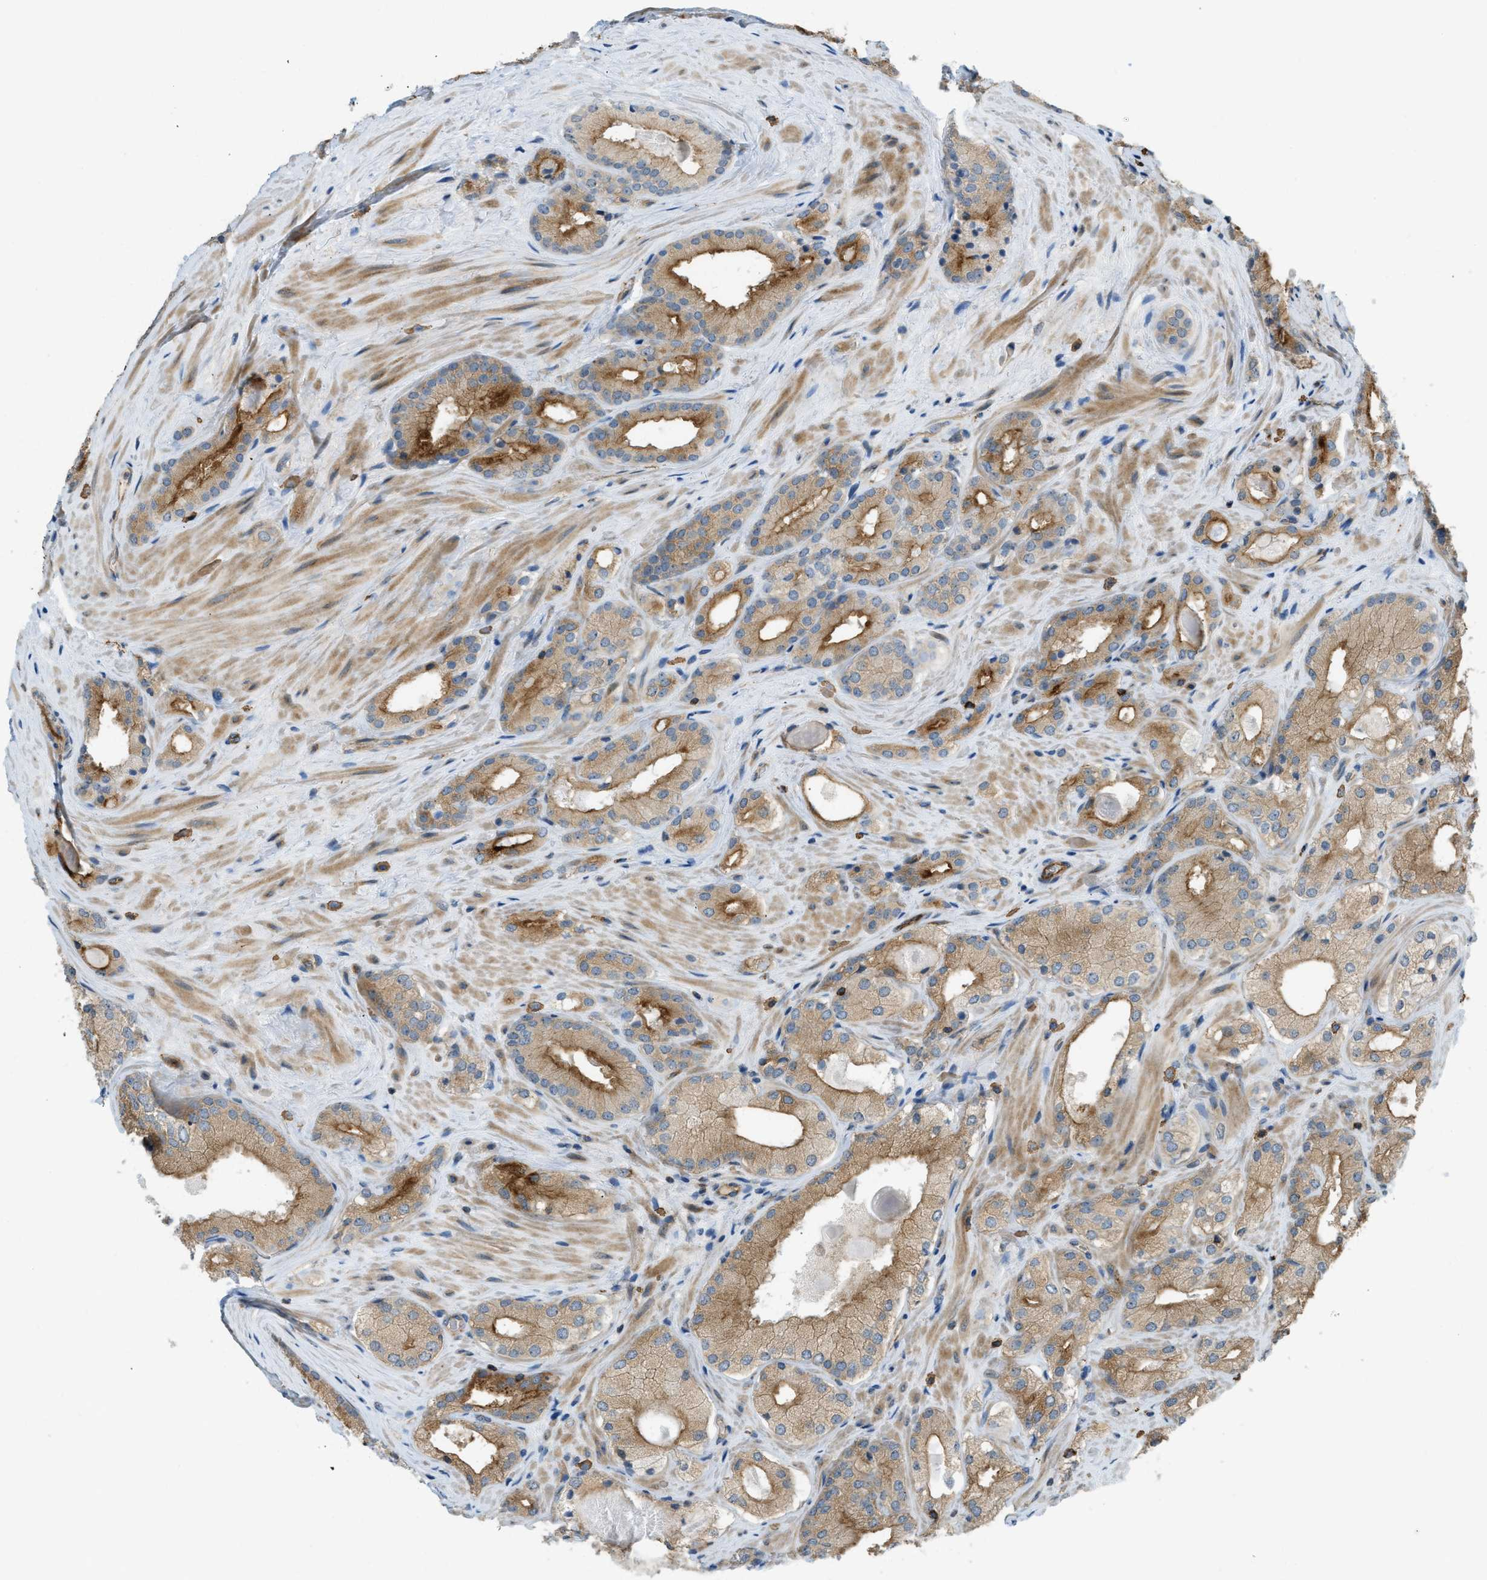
{"staining": {"intensity": "moderate", "quantity": ">75%", "location": "cytoplasmic/membranous"}, "tissue": "prostate cancer", "cell_type": "Tumor cells", "image_type": "cancer", "snomed": [{"axis": "morphology", "description": "Adenocarcinoma, Low grade"}, {"axis": "topography", "description": "Prostate"}], "caption": "There is medium levels of moderate cytoplasmic/membranous staining in tumor cells of prostate cancer, as demonstrated by immunohistochemical staining (brown color).", "gene": "KIAA1671", "patient": {"sex": "male", "age": 65}}